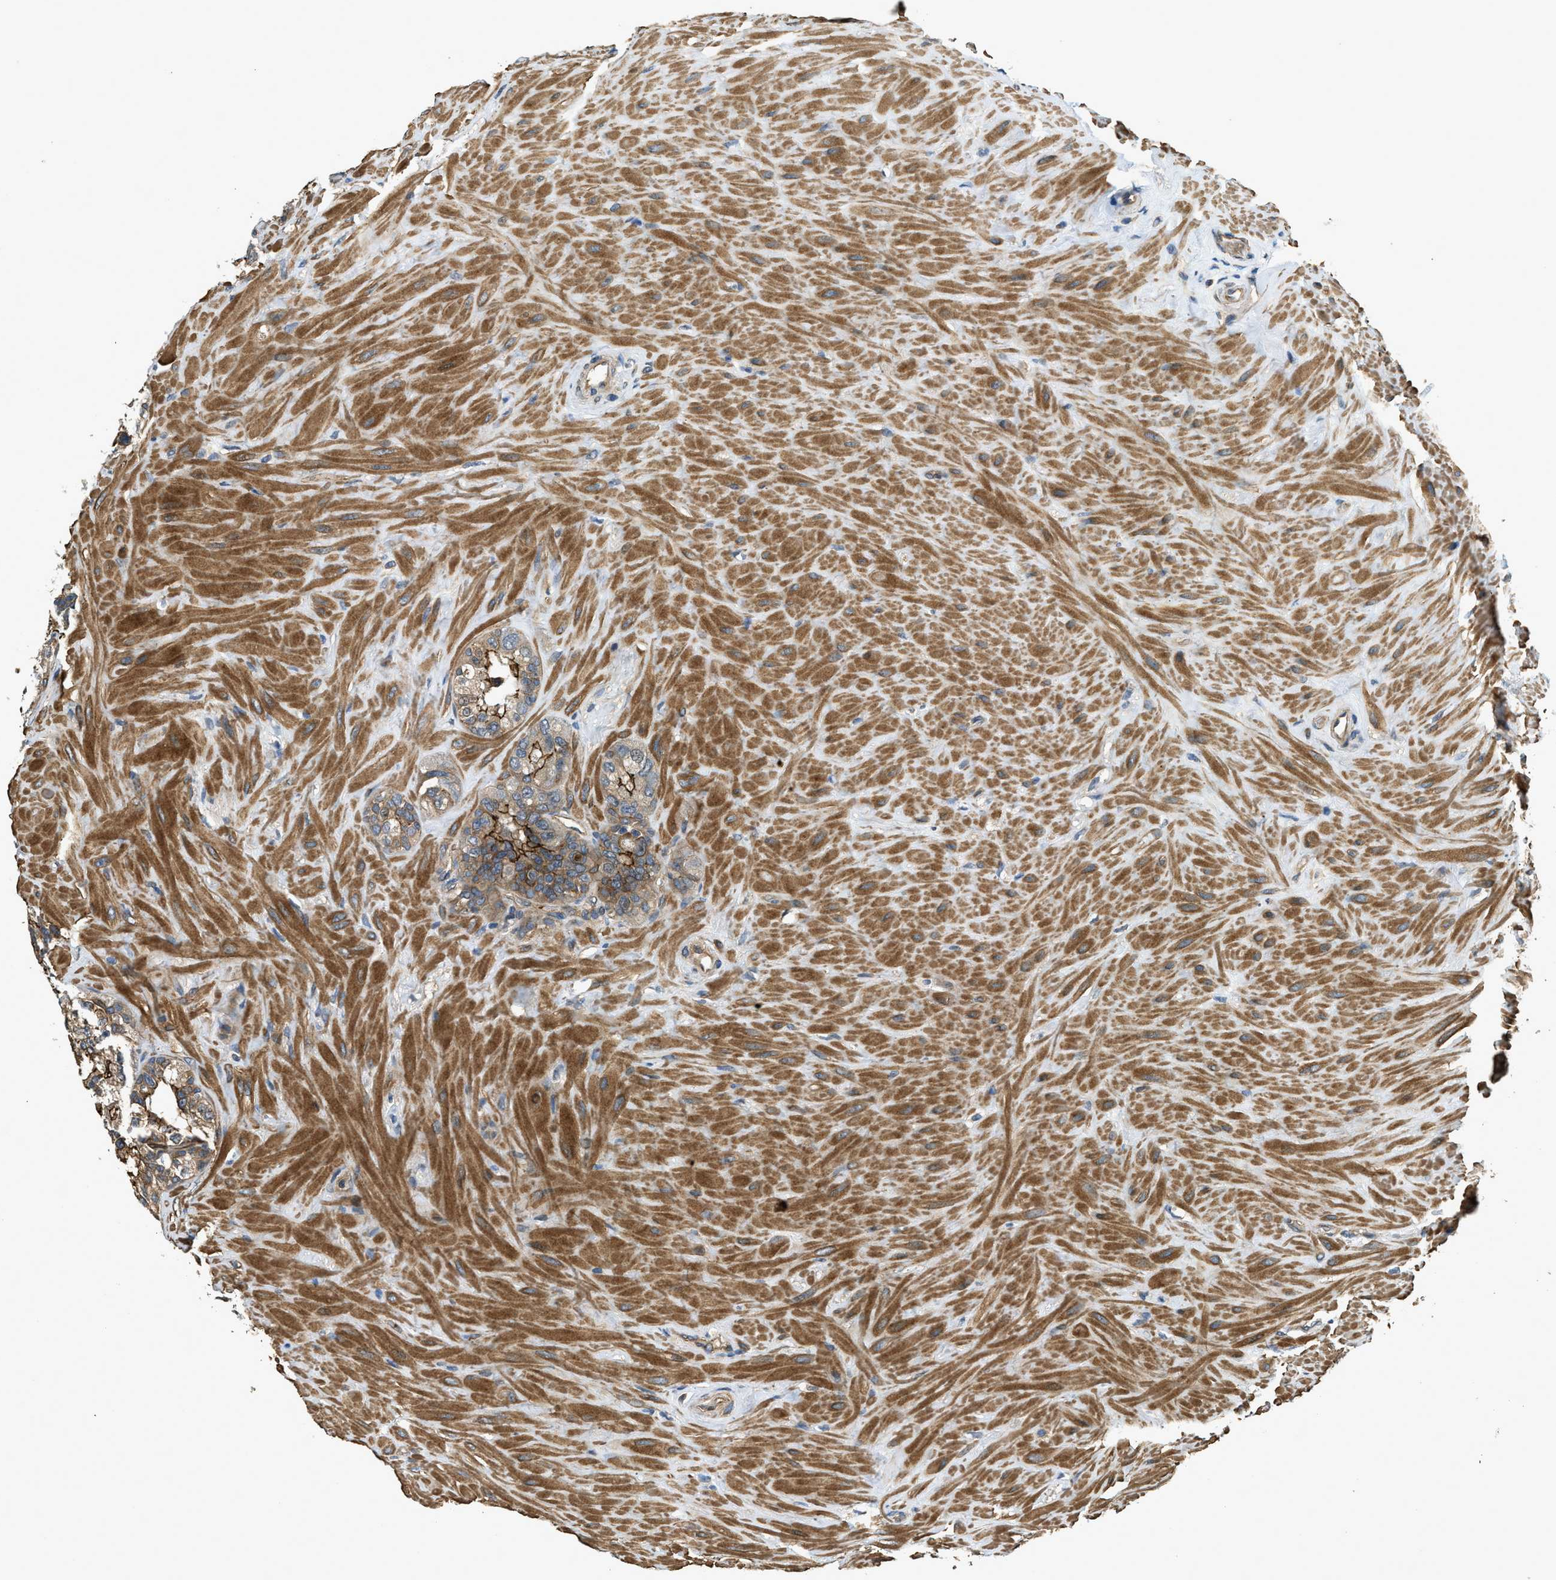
{"staining": {"intensity": "moderate", "quantity": "25%-75%", "location": "cytoplasmic/membranous"}, "tissue": "seminal vesicle", "cell_type": "Glandular cells", "image_type": "normal", "snomed": [{"axis": "morphology", "description": "Normal tissue, NOS"}, {"axis": "topography", "description": "Seminal veicle"}], "caption": "Immunohistochemical staining of normal seminal vesicle shows medium levels of moderate cytoplasmic/membranous staining in approximately 25%-75% of glandular cells.", "gene": "CGN", "patient": {"sex": "male", "age": 68}}